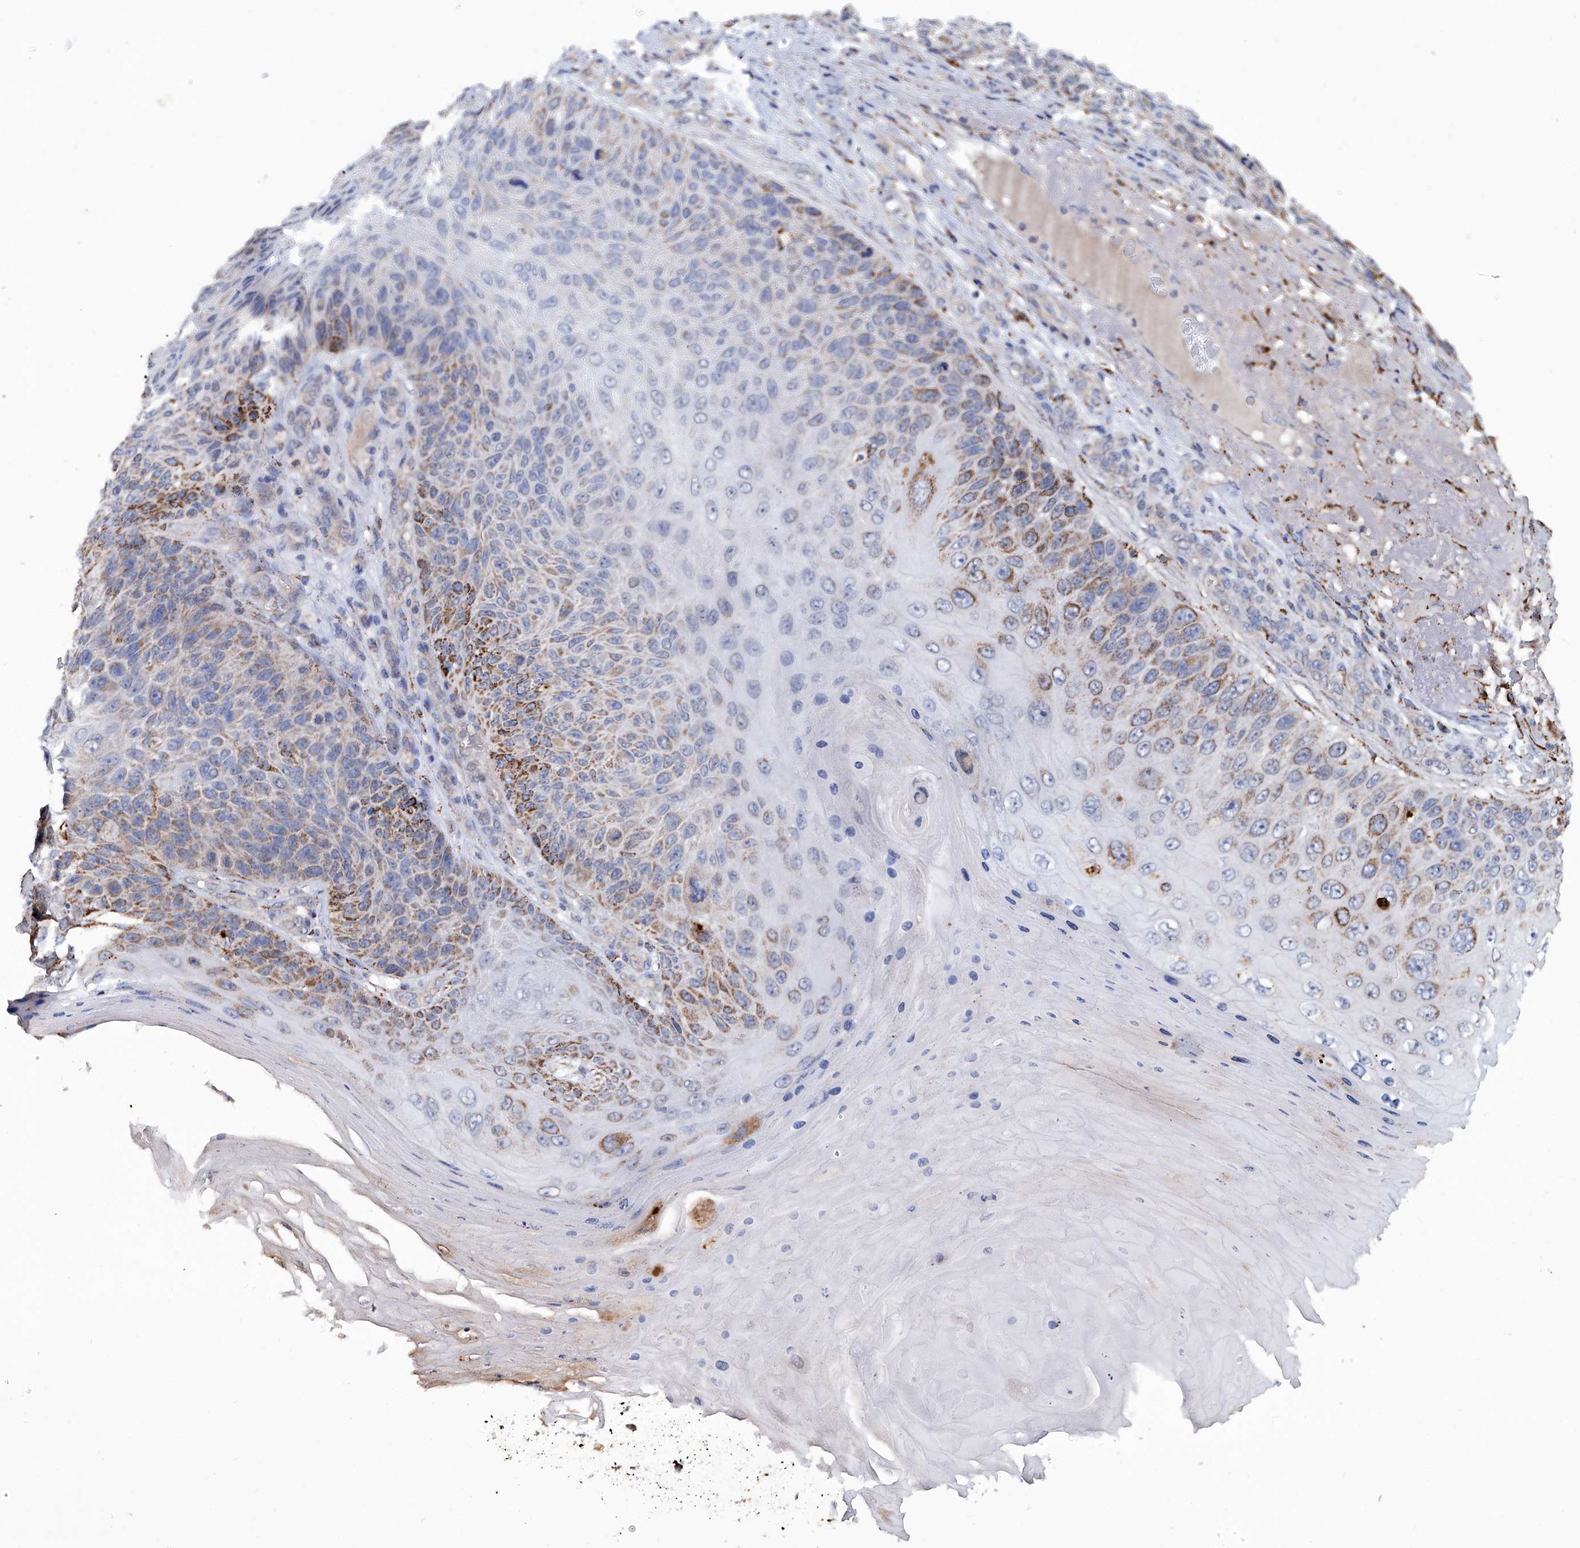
{"staining": {"intensity": "moderate", "quantity": "25%-75%", "location": "cytoplasmic/membranous"}, "tissue": "skin cancer", "cell_type": "Tumor cells", "image_type": "cancer", "snomed": [{"axis": "morphology", "description": "Squamous cell carcinoma, NOS"}, {"axis": "topography", "description": "Skin"}], "caption": "Skin squamous cell carcinoma stained with a brown dye shows moderate cytoplasmic/membranous positive staining in about 25%-75% of tumor cells.", "gene": "NHS", "patient": {"sex": "female", "age": 88}}